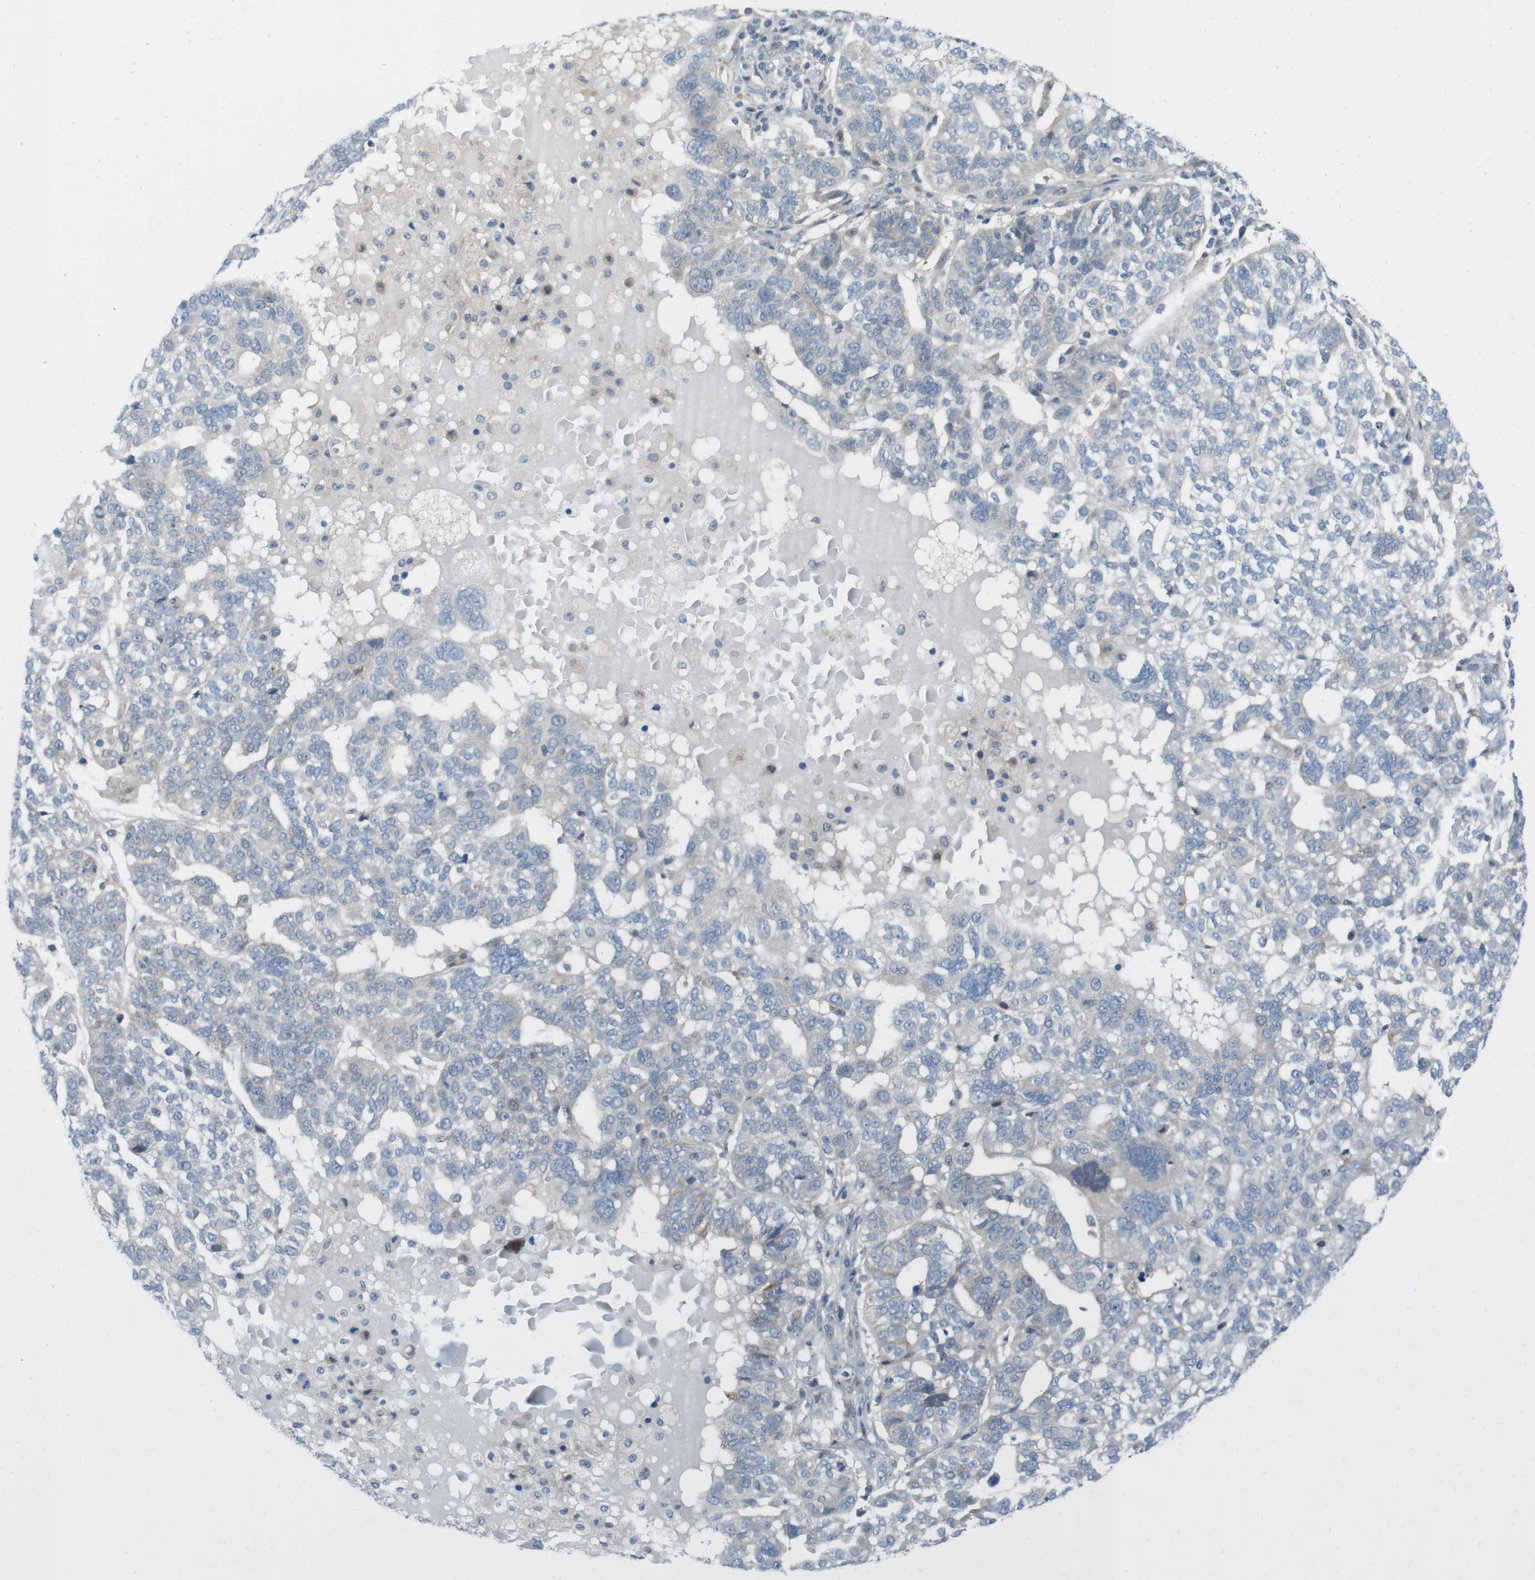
{"staining": {"intensity": "negative", "quantity": "none", "location": "none"}, "tissue": "ovarian cancer", "cell_type": "Tumor cells", "image_type": "cancer", "snomed": [{"axis": "morphology", "description": "Cystadenocarcinoma, serous, NOS"}, {"axis": "topography", "description": "Ovary"}], "caption": "This is an immunohistochemistry (IHC) micrograph of ovarian cancer (serous cystadenocarcinoma). There is no expression in tumor cells.", "gene": "CASP2", "patient": {"sex": "female", "age": 59}}